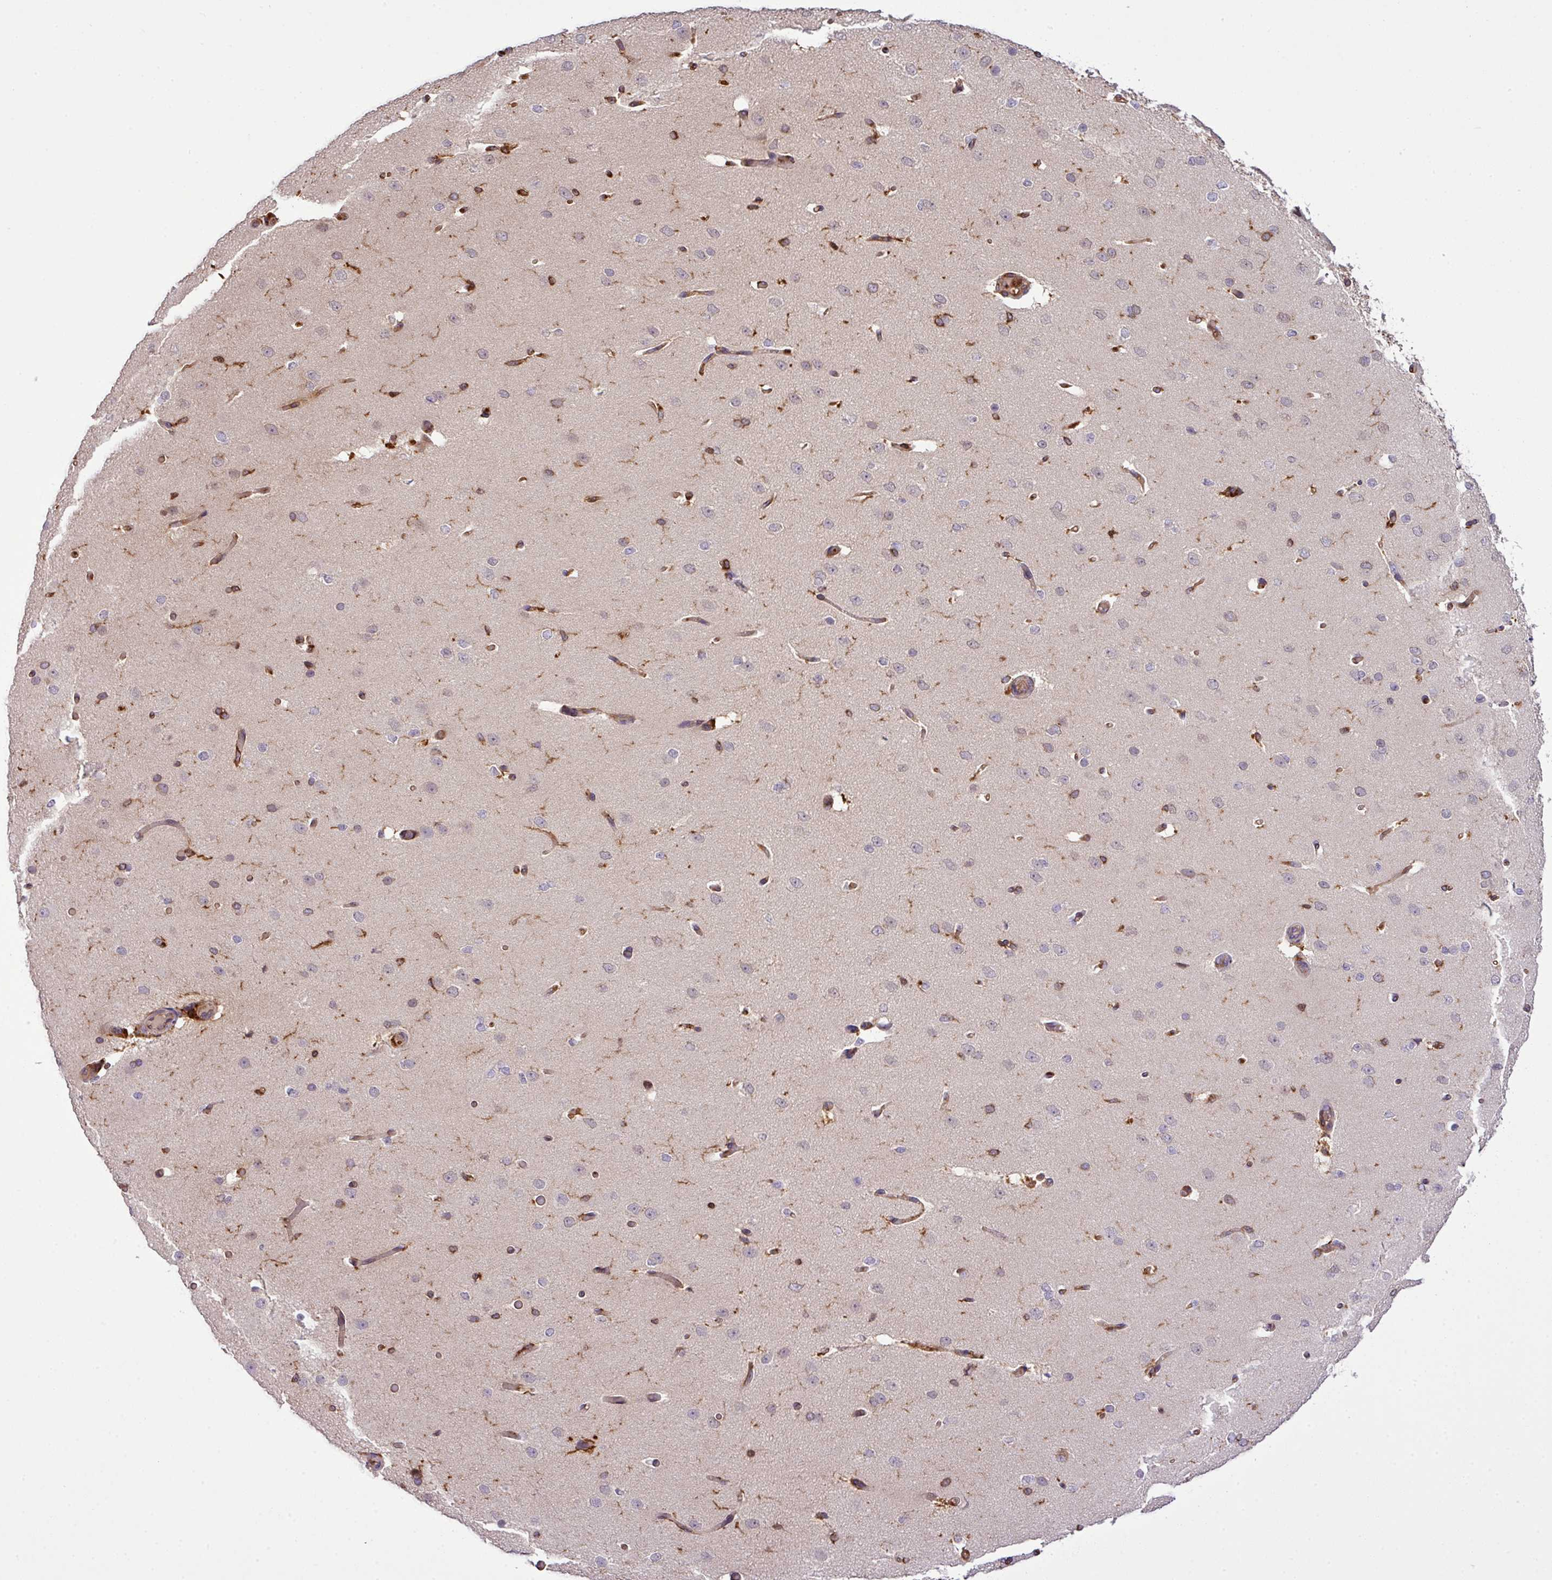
{"staining": {"intensity": "moderate", "quantity": ">75%", "location": "cytoplasmic/membranous,nuclear"}, "tissue": "cerebral cortex", "cell_type": "Endothelial cells", "image_type": "normal", "snomed": [{"axis": "morphology", "description": "Normal tissue, NOS"}, {"axis": "morphology", "description": "Inflammation, NOS"}, {"axis": "topography", "description": "Cerebral cortex"}], "caption": "IHC (DAB) staining of benign cerebral cortex demonstrates moderate cytoplasmic/membranous,nuclear protein expression in about >75% of endothelial cells. The staining was performed using DAB (3,3'-diaminobenzidine), with brown indicating positive protein expression. Nuclei are stained blue with hematoxylin.", "gene": "PGAP6", "patient": {"sex": "male", "age": 6}}